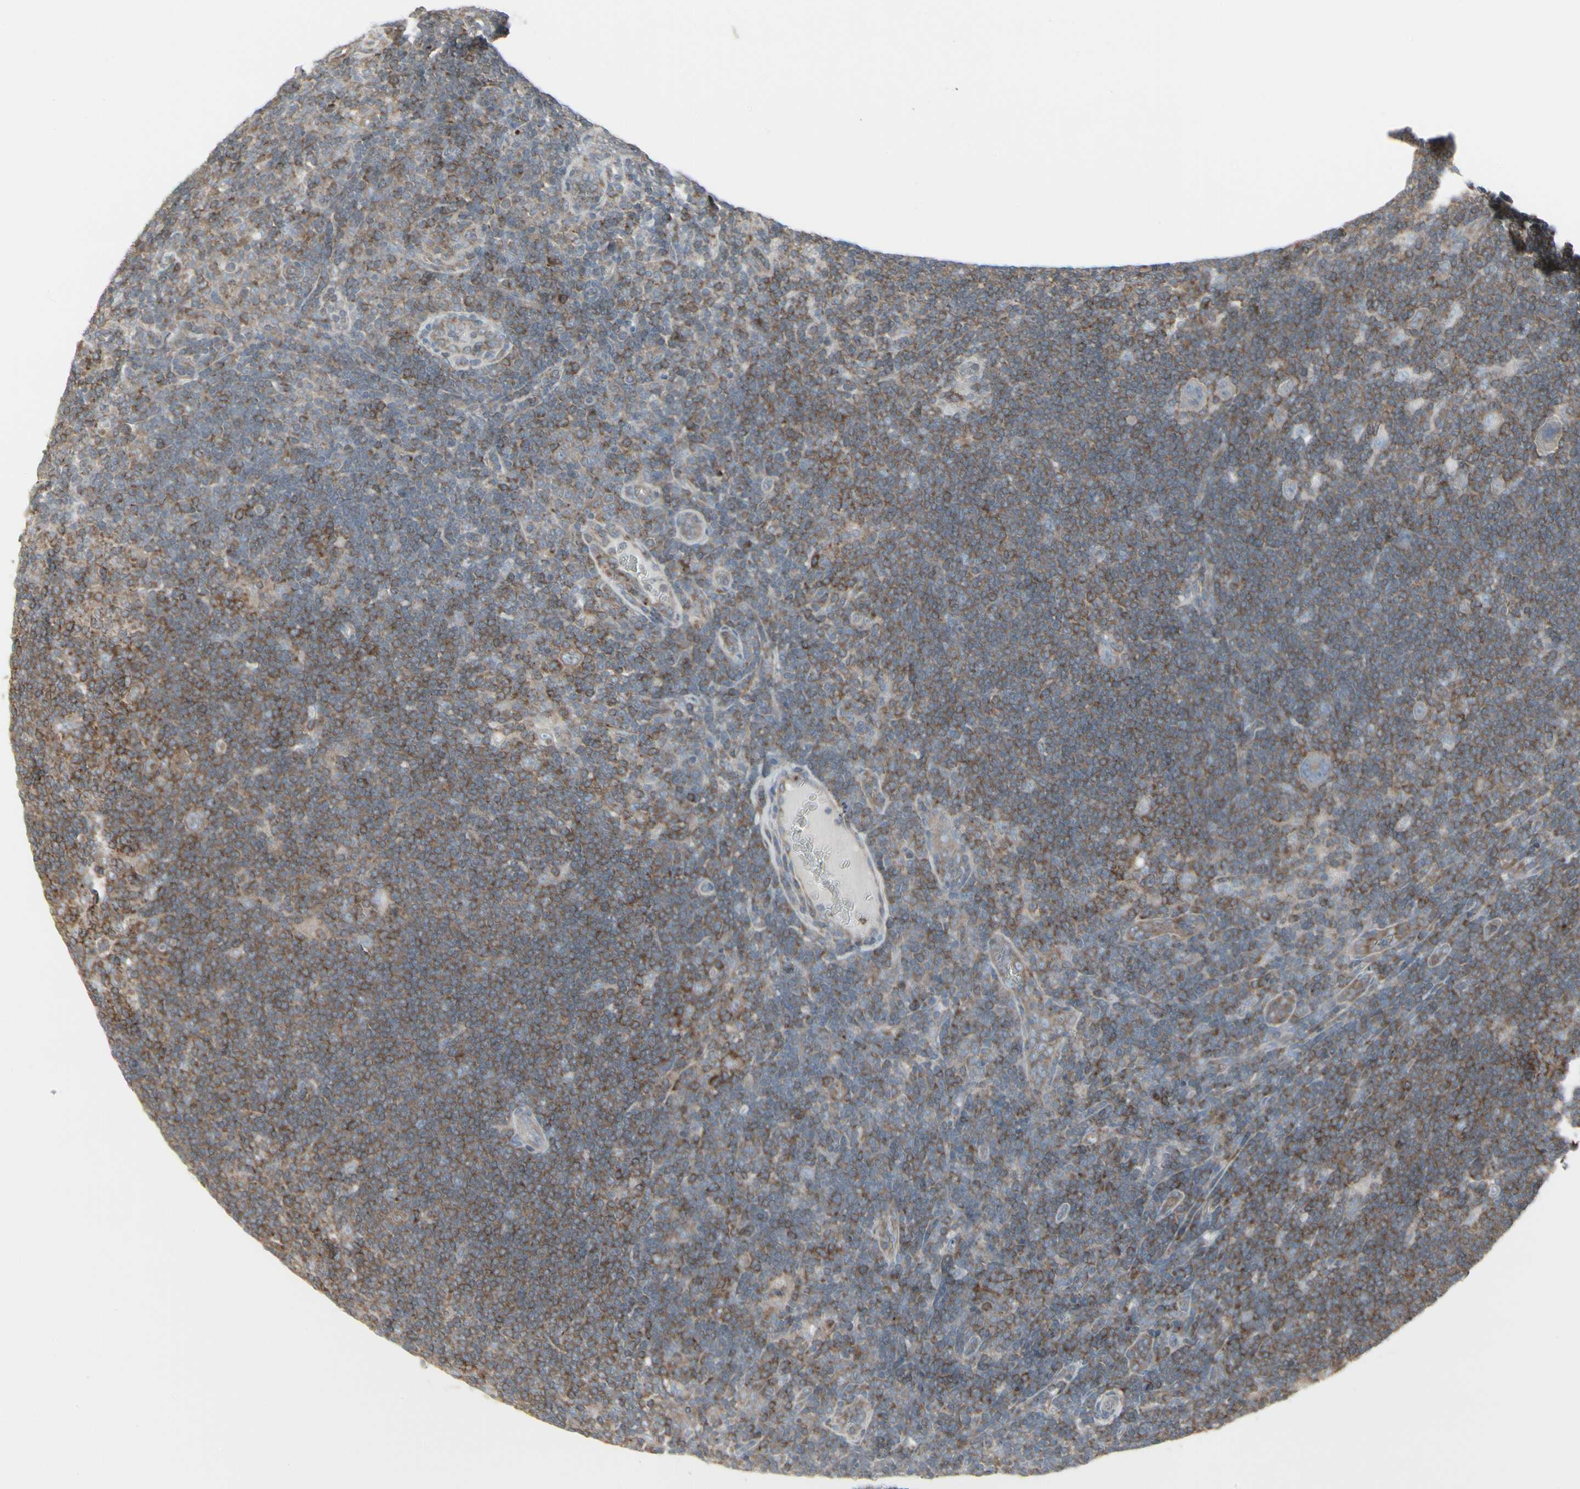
{"staining": {"intensity": "weak", "quantity": ">75%", "location": "cytoplasmic/membranous"}, "tissue": "lymphoma", "cell_type": "Tumor cells", "image_type": "cancer", "snomed": [{"axis": "morphology", "description": "Hodgkin's disease, NOS"}, {"axis": "topography", "description": "Lymph node"}], "caption": "Brown immunohistochemical staining in lymphoma demonstrates weak cytoplasmic/membranous staining in approximately >75% of tumor cells.", "gene": "EPS15", "patient": {"sex": "female", "age": 57}}